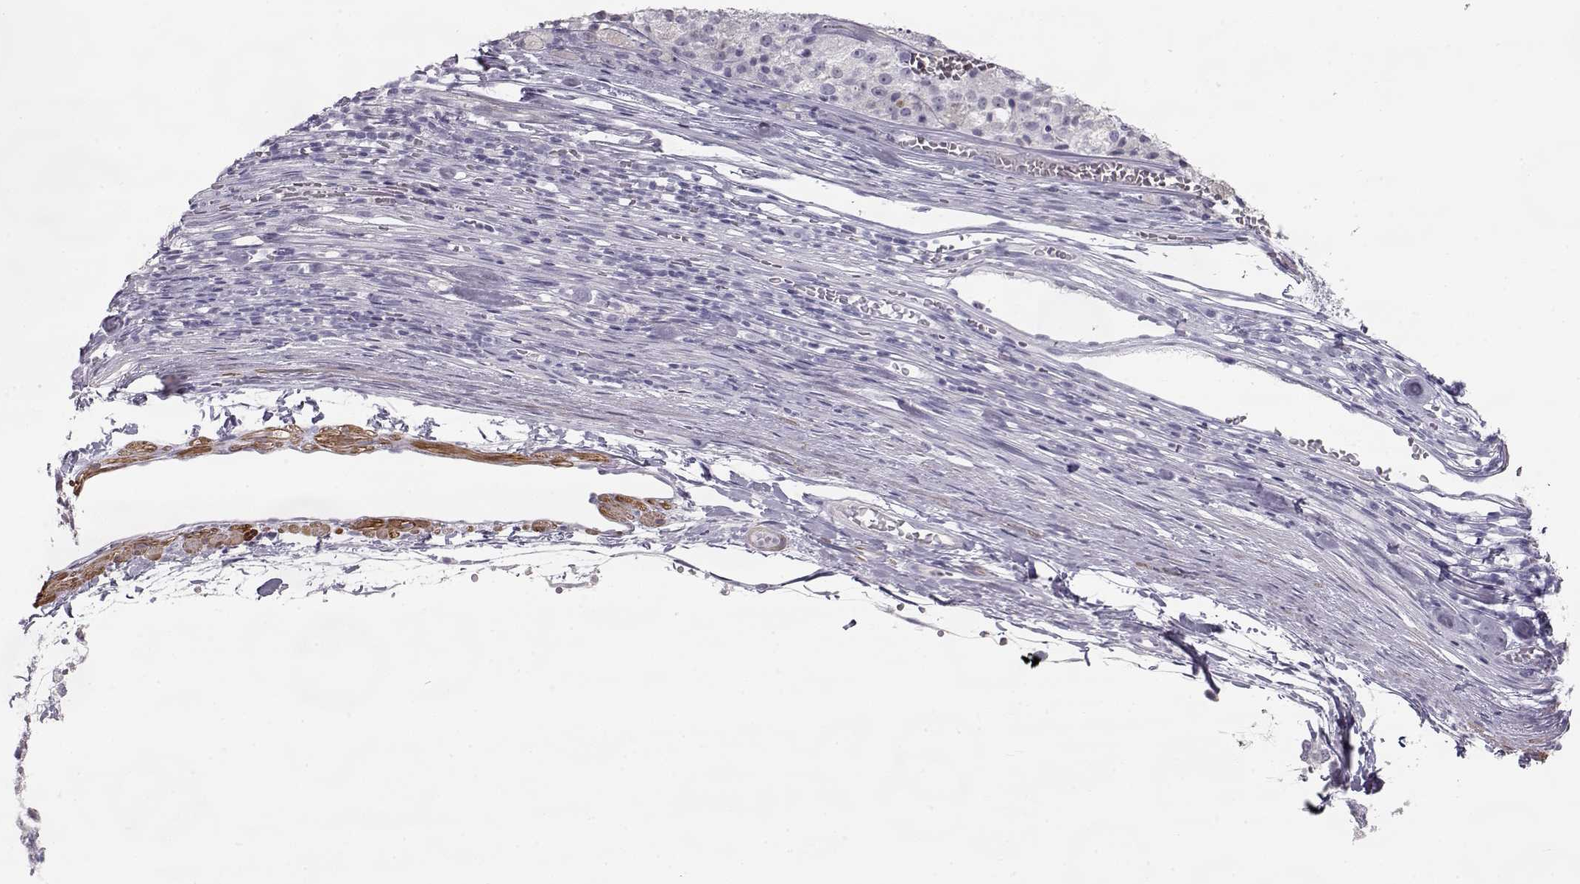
{"staining": {"intensity": "negative", "quantity": "none", "location": "none"}, "tissue": "melanoma", "cell_type": "Tumor cells", "image_type": "cancer", "snomed": [{"axis": "morphology", "description": "Malignant melanoma, Metastatic site"}, {"axis": "topography", "description": "Lymph node"}], "caption": "Immunohistochemistry (IHC) of melanoma shows no staining in tumor cells. (DAB (3,3'-diaminobenzidine) IHC with hematoxylin counter stain).", "gene": "SLITRK3", "patient": {"sex": "female", "age": 64}}